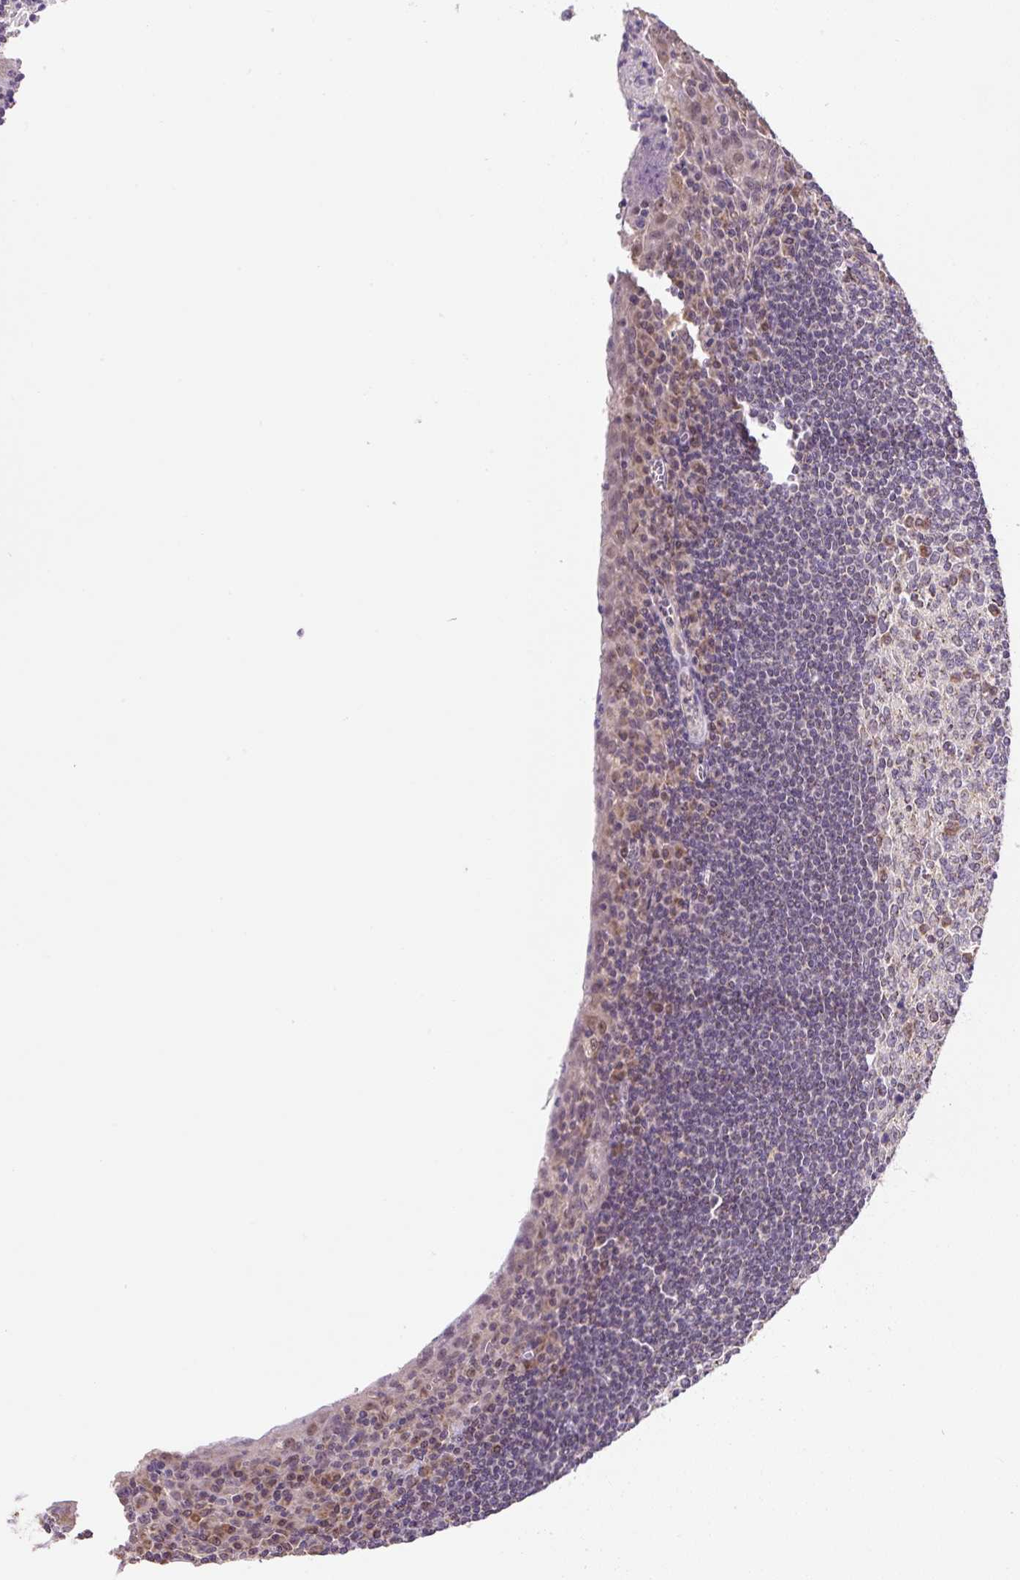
{"staining": {"intensity": "moderate", "quantity": ">75%", "location": "cytoplasmic/membranous"}, "tissue": "tonsil", "cell_type": "Germinal center cells", "image_type": "normal", "snomed": [{"axis": "morphology", "description": "Normal tissue, NOS"}, {"axis": "topography", "description": "Tonsil"}], "caption": "Moderate cytoplasmic/membranous positivity is seen in about >75% of germinal center cells in benign tonsil. The protein is stained brown, and the nuclei are stained in blue (DAB (3,3'-diaminobenzidine) IHC with brightfield microscopy, high magnification).", "gene": "MFSD9", "patient": {"sex": "male", "age": 27}}